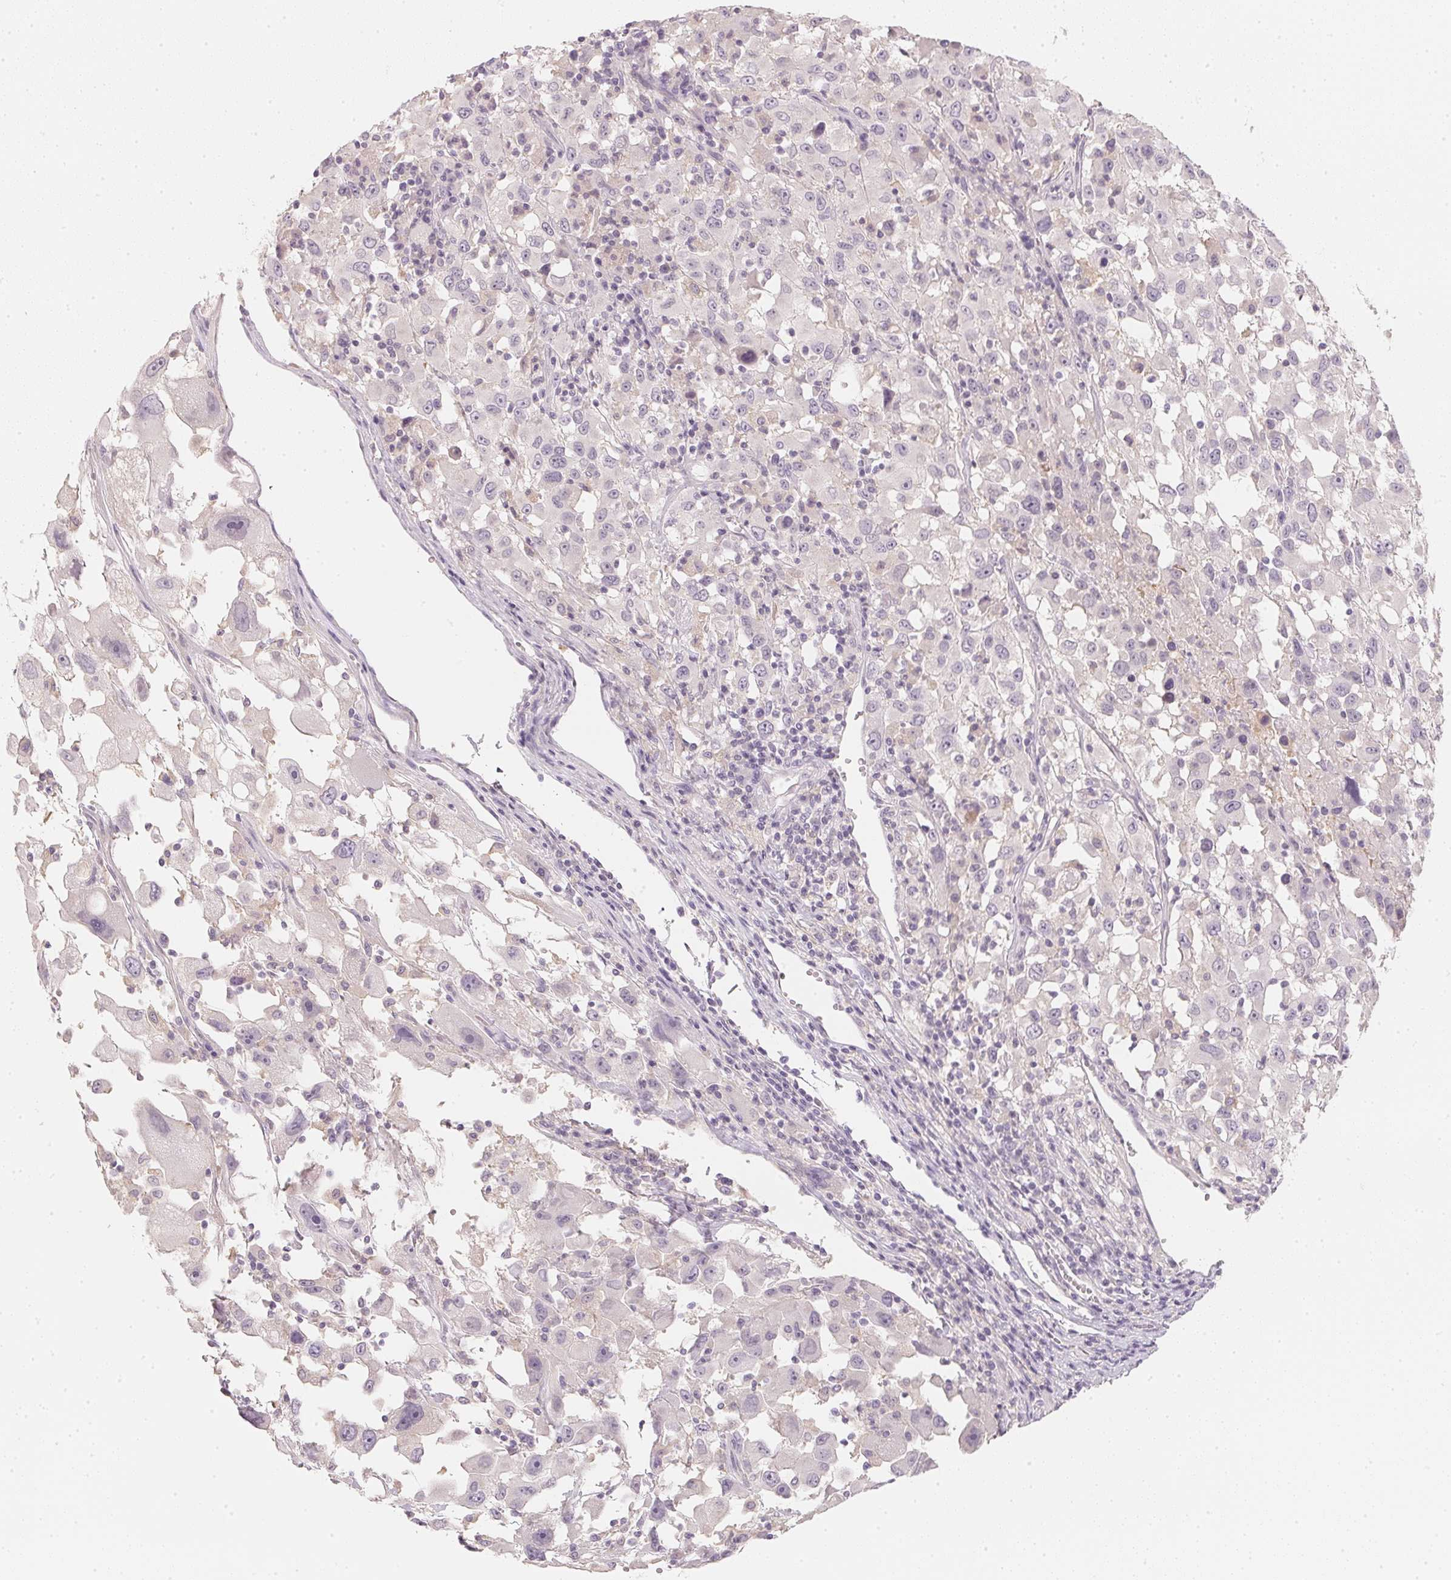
{"staining": {"intensity": "negative", "quantity": "none", "location": "none"}, "tissue": "melanoma", "cell_type": "Tumor cells", "image_type": "cancer", "snomed": [{"axis": "morphology", "description": "Malignant melanoma, Metastatic site"}, {"axis": "topography", "description": "Soft tissue"}], "caption": "Melanoma was stained to show a protein in brown. There is no significant positivity in tumor cells.", "gene": "CFAP276", "patient": {"sex": "male", "age": 50}}